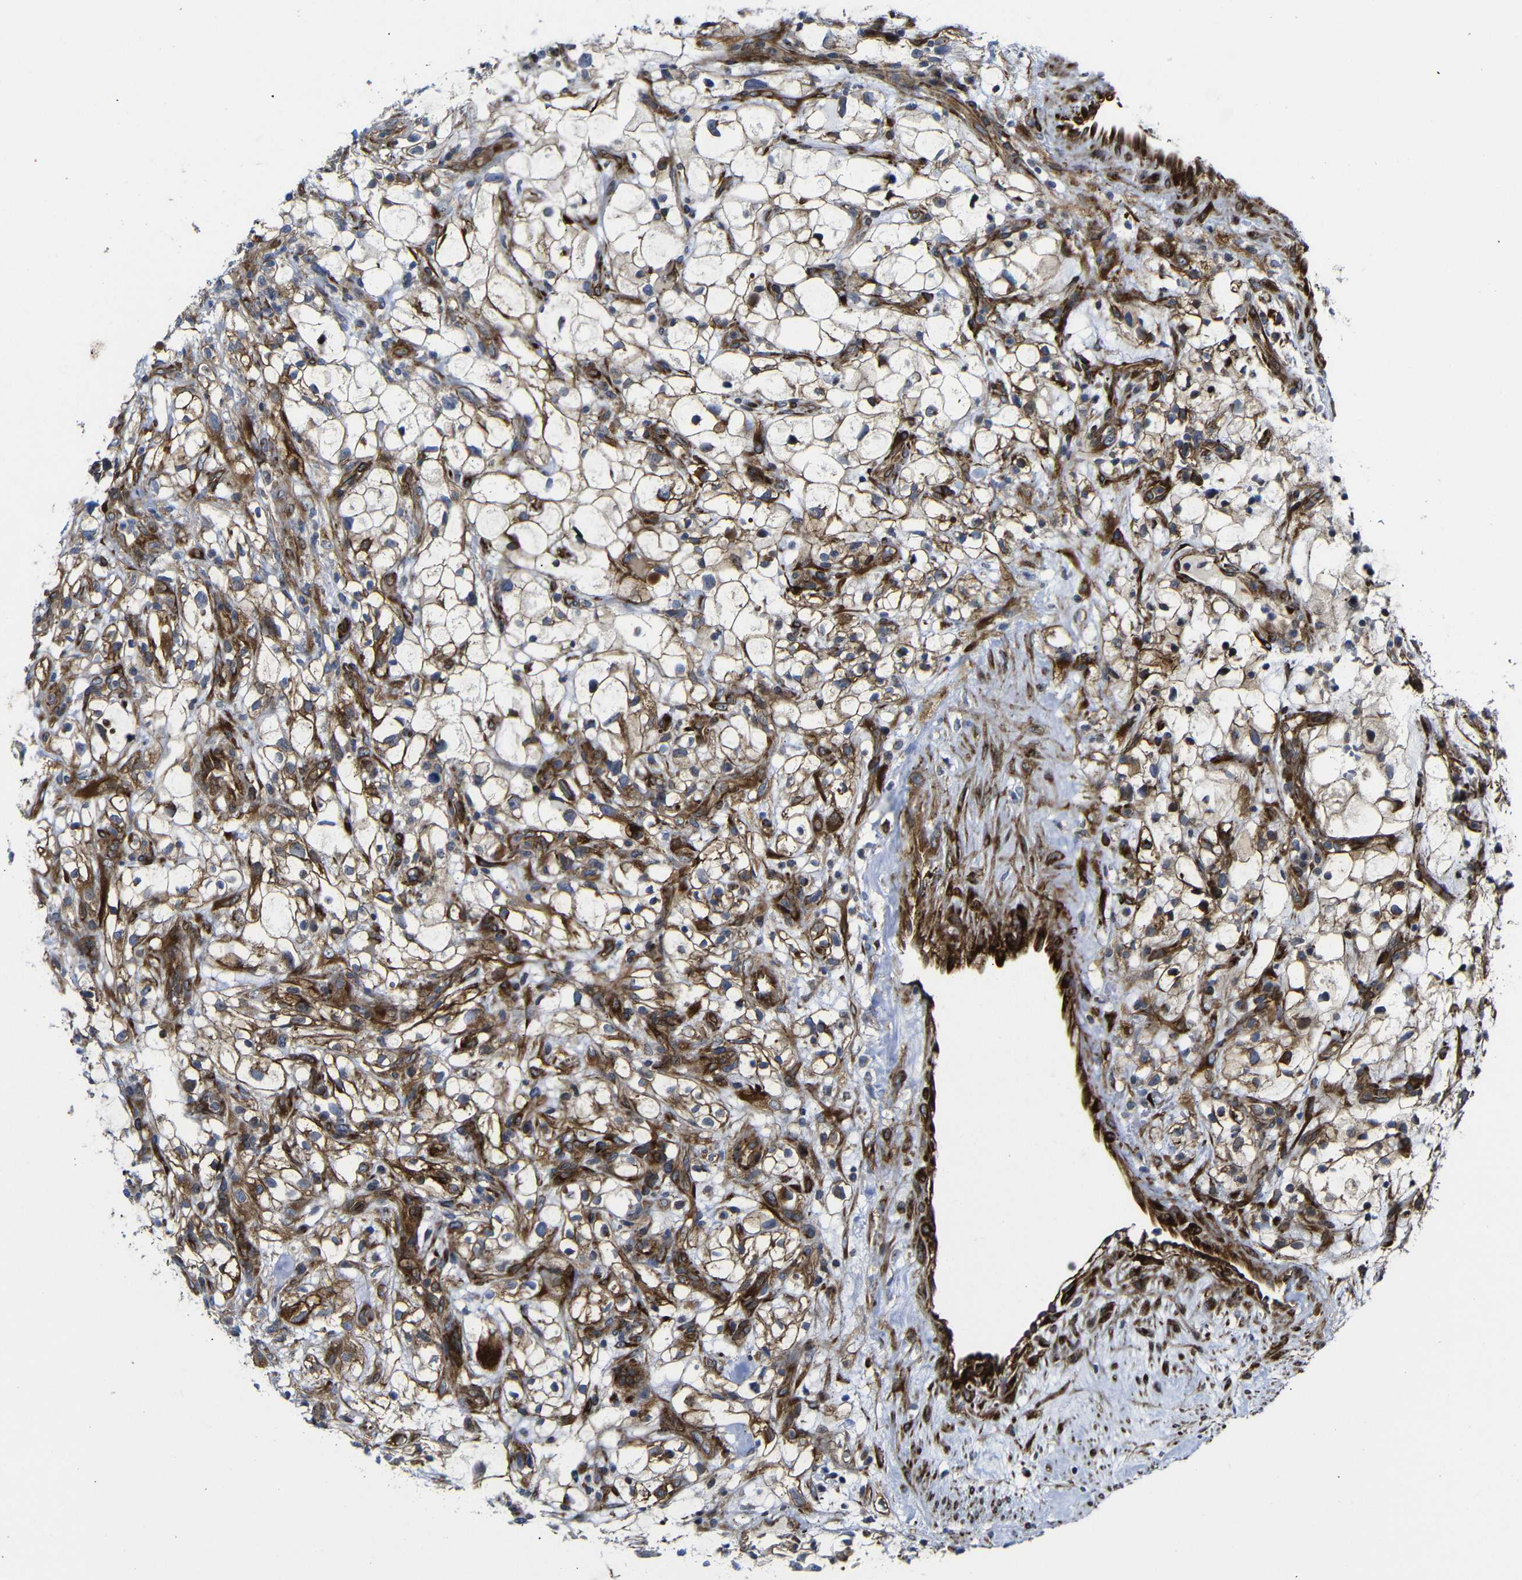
{"staining": {"intensity": "moderate", "quantity": ">75%", "location": "cytoplasmic/membranous"}, "tissue": "renal cancer", "cell_type": "Tumor cells", "image_type": "cancer", "snomed": [{"axis": "morphology", "description": "Adenocarcinoma, NOS"}, {"axis": "topography", "description": "Kidney"}], "caption": "This histopathology image demonstrates immunohistochemistry staining of renal cancer, with medium moderate cytoplasmic/membranous staining in approximately >75% of tumor cells.", "gene": "PARP14", "patient": {"sex": "female", "age": 60}}